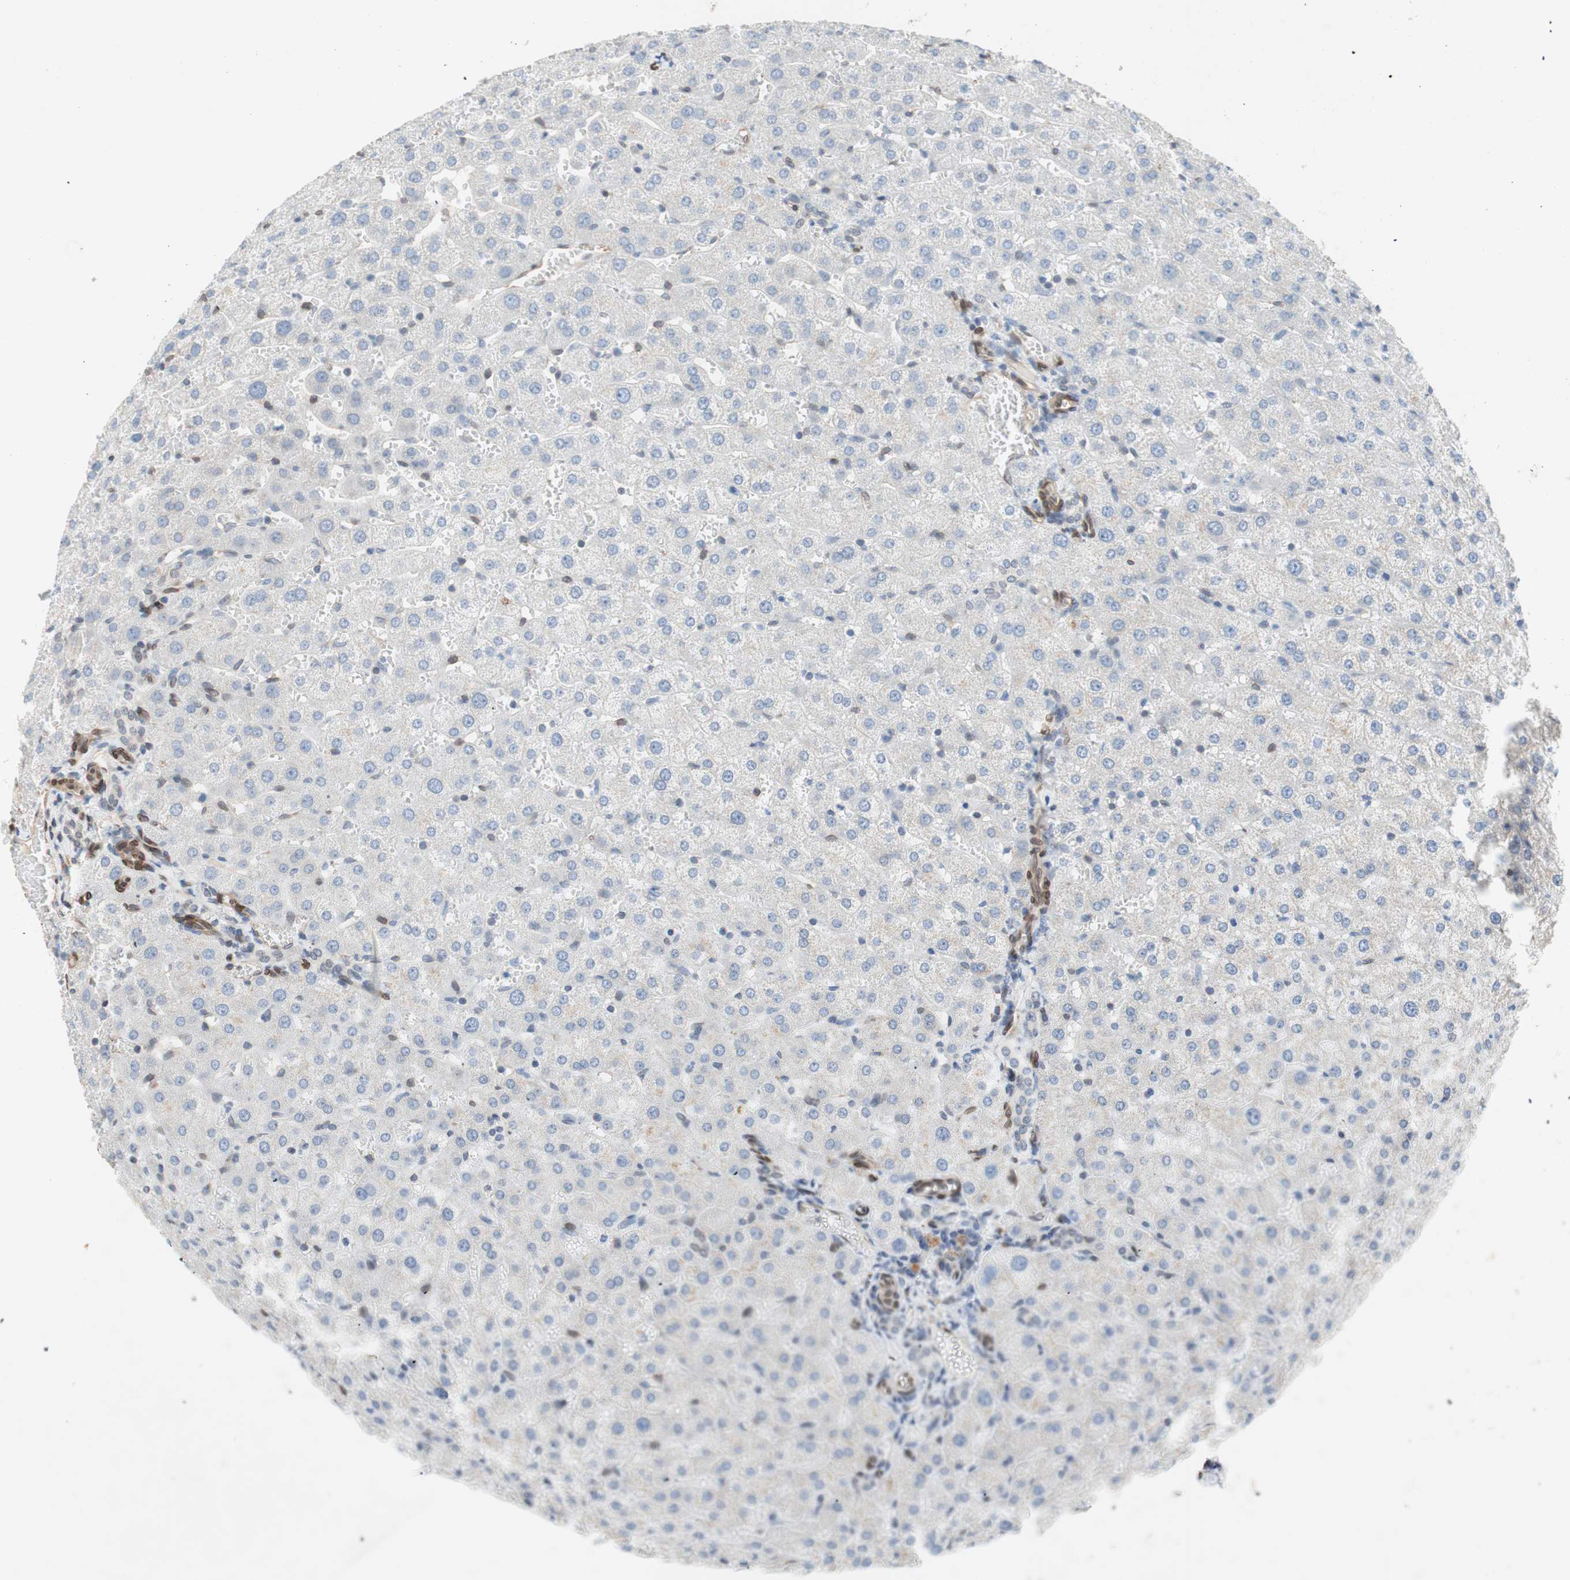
{"staining": {"intensity": "moderate", "quantity": "<25%", "location": "cytoplasmic/membranous,nuclear"}, "tissue": "liver", "cell_type": "Cholangiocytes", "image_type": "normal", "snomed": [{"axis": "morphology", "description": "Normal tissue, NOS"}, {"axis": "morphology", "description": "Fibrosis, NOS"}, {"axis": "topography", "description": "Liver"}], "caption": "DAB immunohistochemical staining of unremarkable human liver demonstrates moderate cytoplasmic/membranous,nuclear protein expression in about <25% of cholangiocytes.", "gene": "ARNT2", "patient": {"sex": "female", "age": 29}}